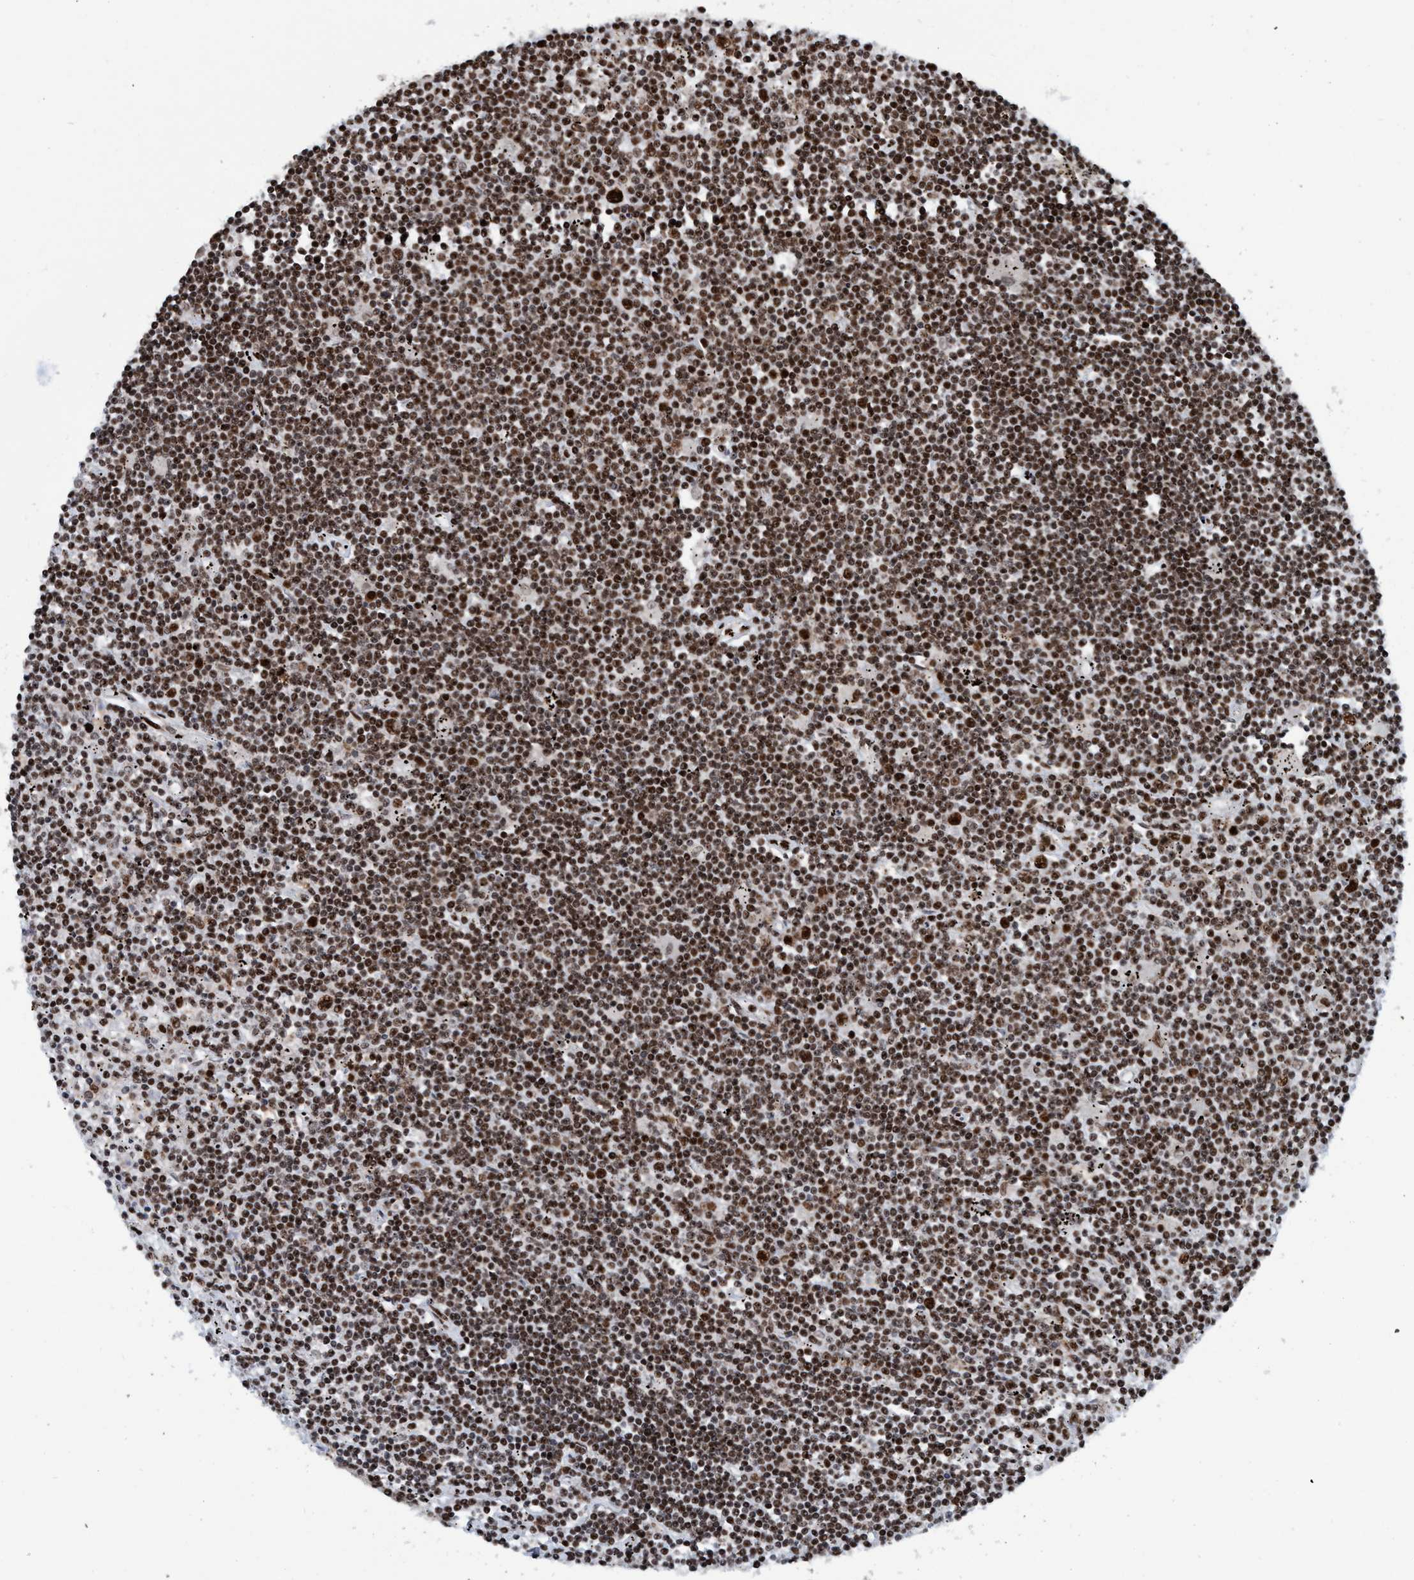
{"staining": {"intensity": "strong", "quantity": ">75%", "location": "nuclear"}, "tissue": "lymphoma", "cell_type": "Tumor cells", "image_type": "cancer", "snomed": [{"axis": "morphology", "description": "Malignant lymphoma, non-Hodgkin's type, Low grade"}, {"axis": "topography", "description": "Spleen"}], "caption": "This image demonstrates IHC staining of human malignant lymphoma, non-Hodgkin's type (low-grade), with high strong nuclear positivity in about >75% of tumor cells.", "gene": "TOPBP1", "patient": {"sex": "male", "age": 76}}